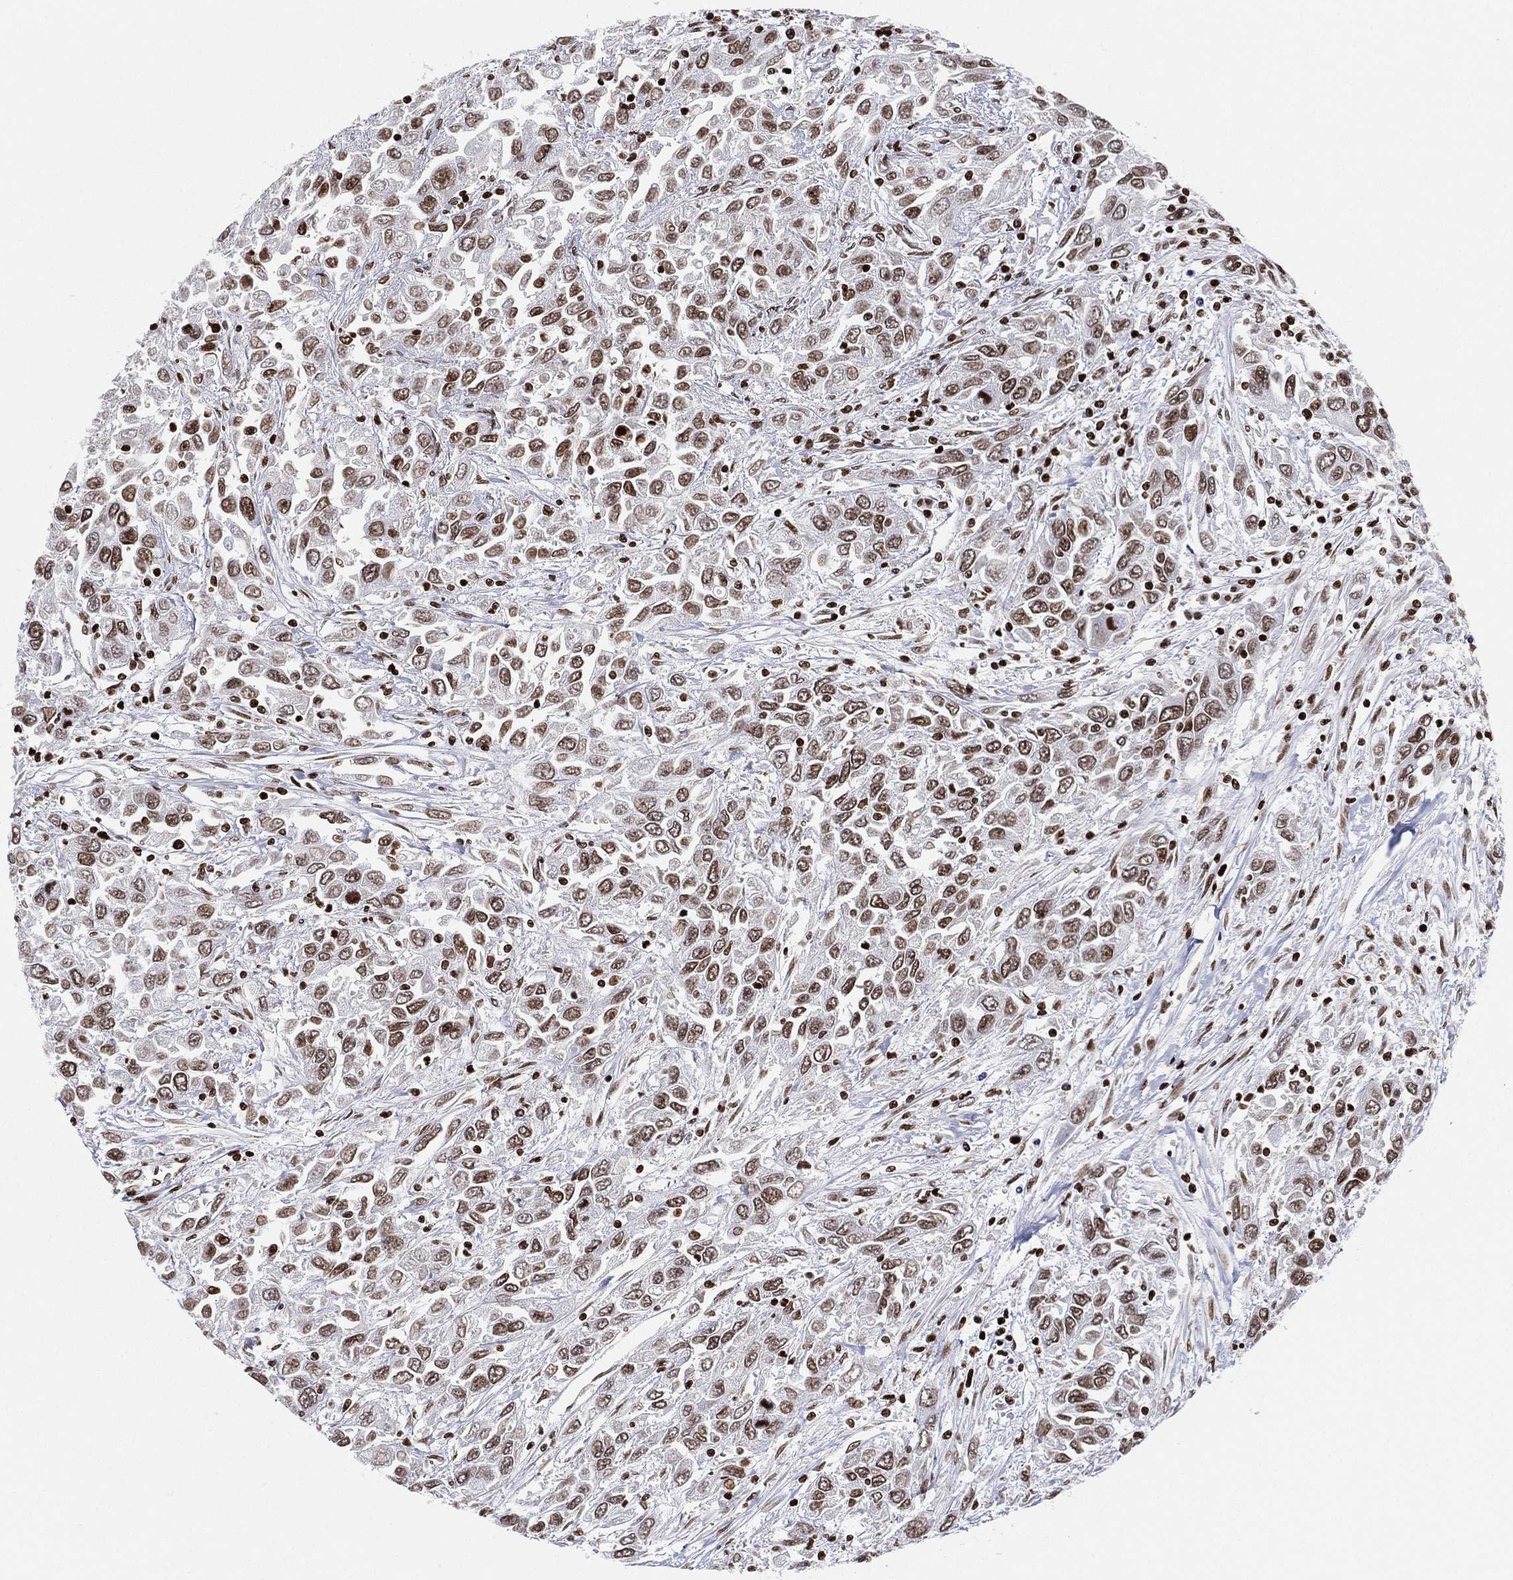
{"staining": {"intensity": "moderate", "quantity": "25%-75%", "location": "nuclear"}, "tissue": "urothelial cancer", "cell_type": "Tumor cells", "image_type": "cancer", "snomed": [{"axis": "morphology", "description": "Urothelial carcinoma, High grade"}, {"axis": "topography", "description": "Urinary bladder"}], "caption": "Immunohistochemistry (DAB (3,3'-diaminobenzidine)) staining of human high-grade urothelial carcinoma exhibits moderate nuclear protein positivity in about 25%-75% of tumor cells.", "gene": "MFSD14A", "patient": {"sex": "male", "age": 76}}